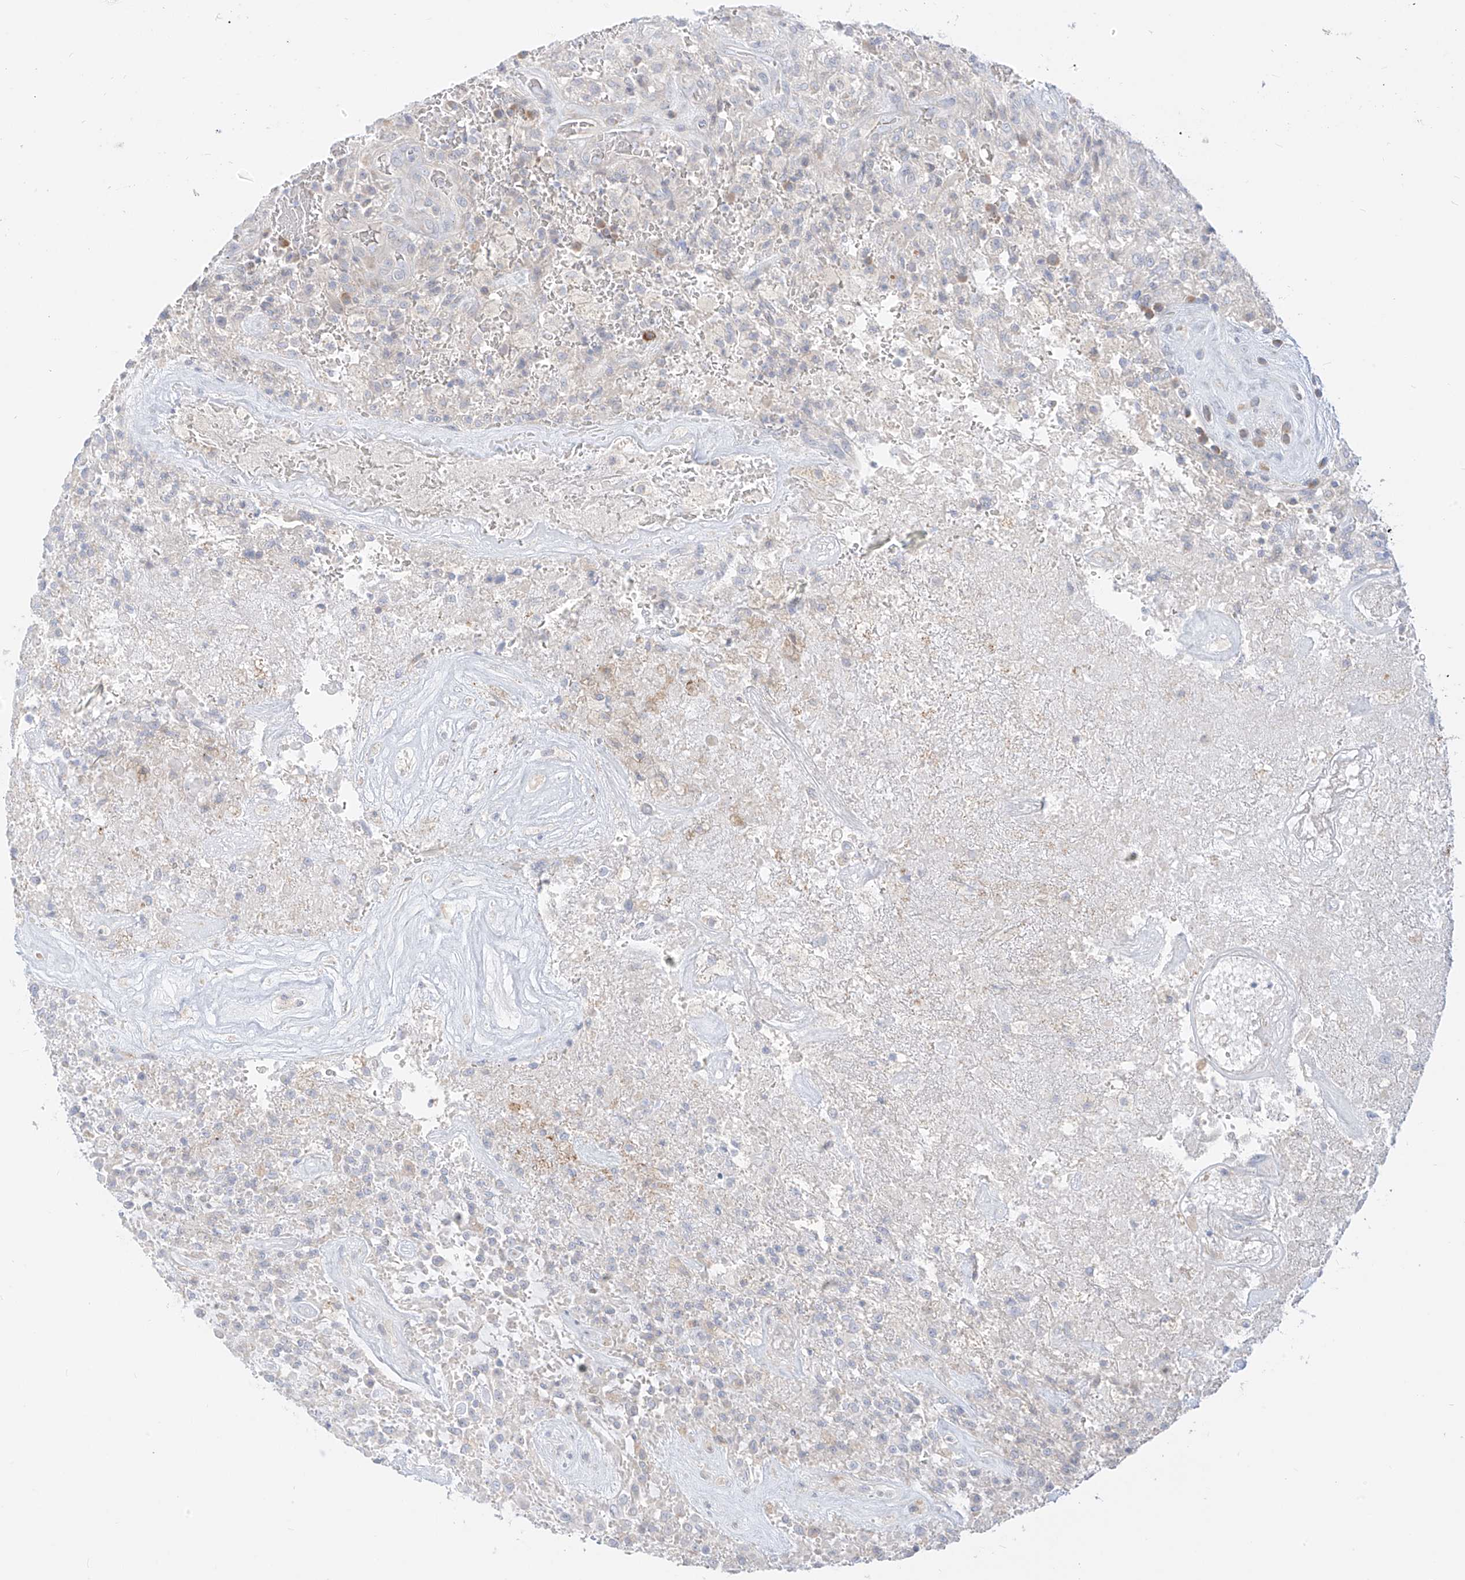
{"staining": {"intensity": "negative", "quantity": "none", "location": "none"}, "tissue": "glioma", "cell_type": "Tumor cells", "image_type": "cancer", "snomed": [{"axis": "morphology", "description": "Glioma, malignant, High grade"}, {"axis": "topography", "description": "Brain"}], "caption": "The photomicrograph displays no significant positivity in tumor cells of malignant glioma (high-grade).", "gene": "SYTL3", "patient": {"sex": "female", "age": 57}}